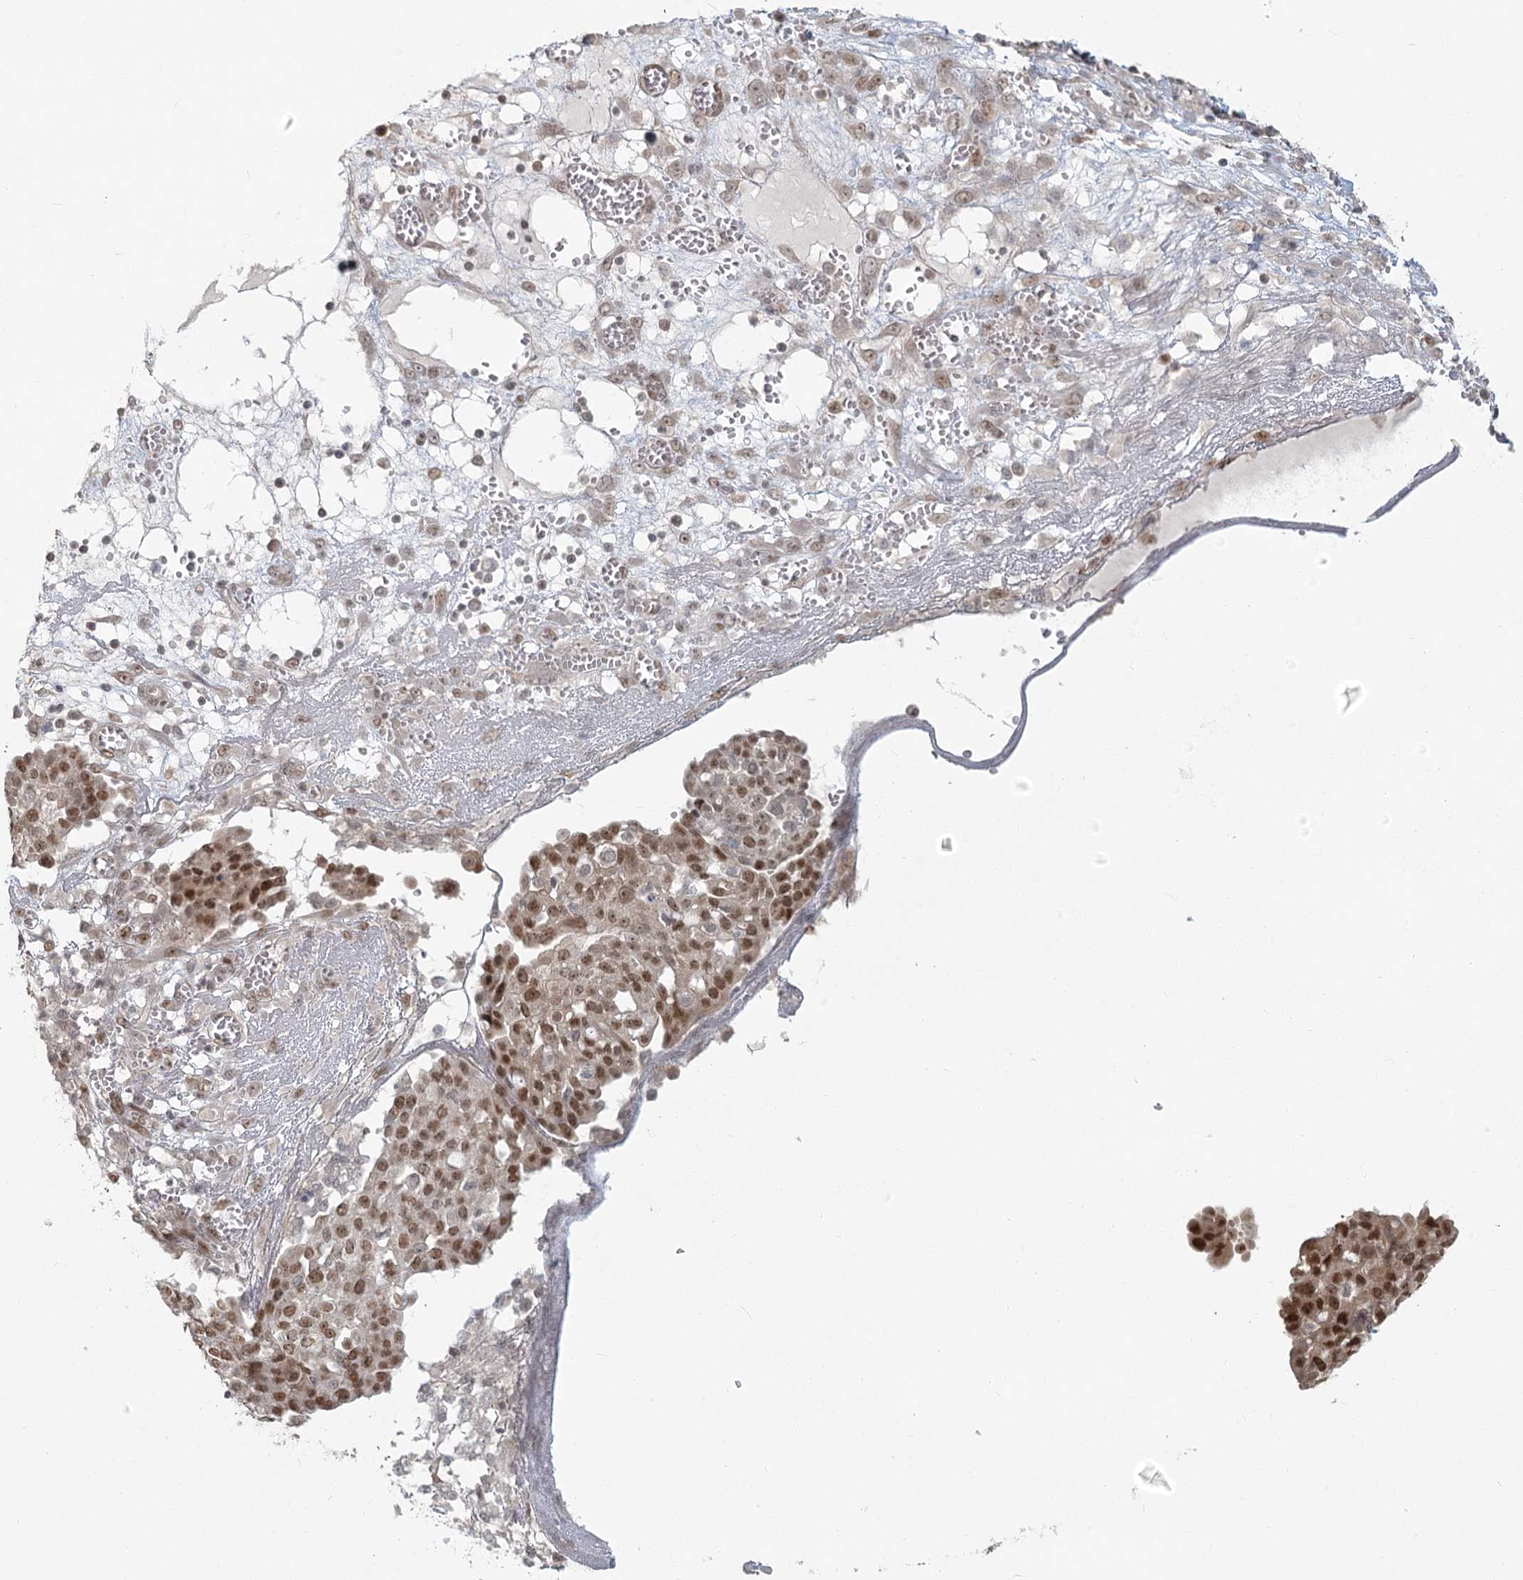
{"staining": {"intensity": "strong", "quantity": ">75%", "location": "nuclear"}, "tissue": "ovarian cancer", "cell_type": "Tumor cells", "image_type": "cancer", "snomed": [{"axis": "morphology", "description": "Cystadenocarcinoma, serous, NOS"}, {"axis": "topography", "description": "Soft tissue"}, {"axis": "topography", "description": "Ovary"}], "caption": "Ovarian cancer (serous cystadenocarcinoma) stained with immunohistochemistry exhibits strong nuclear positivity in about >75% of tumor cells.", "gene": "R3HCC1L", "patient": {"sex": "female", "age": 57}}